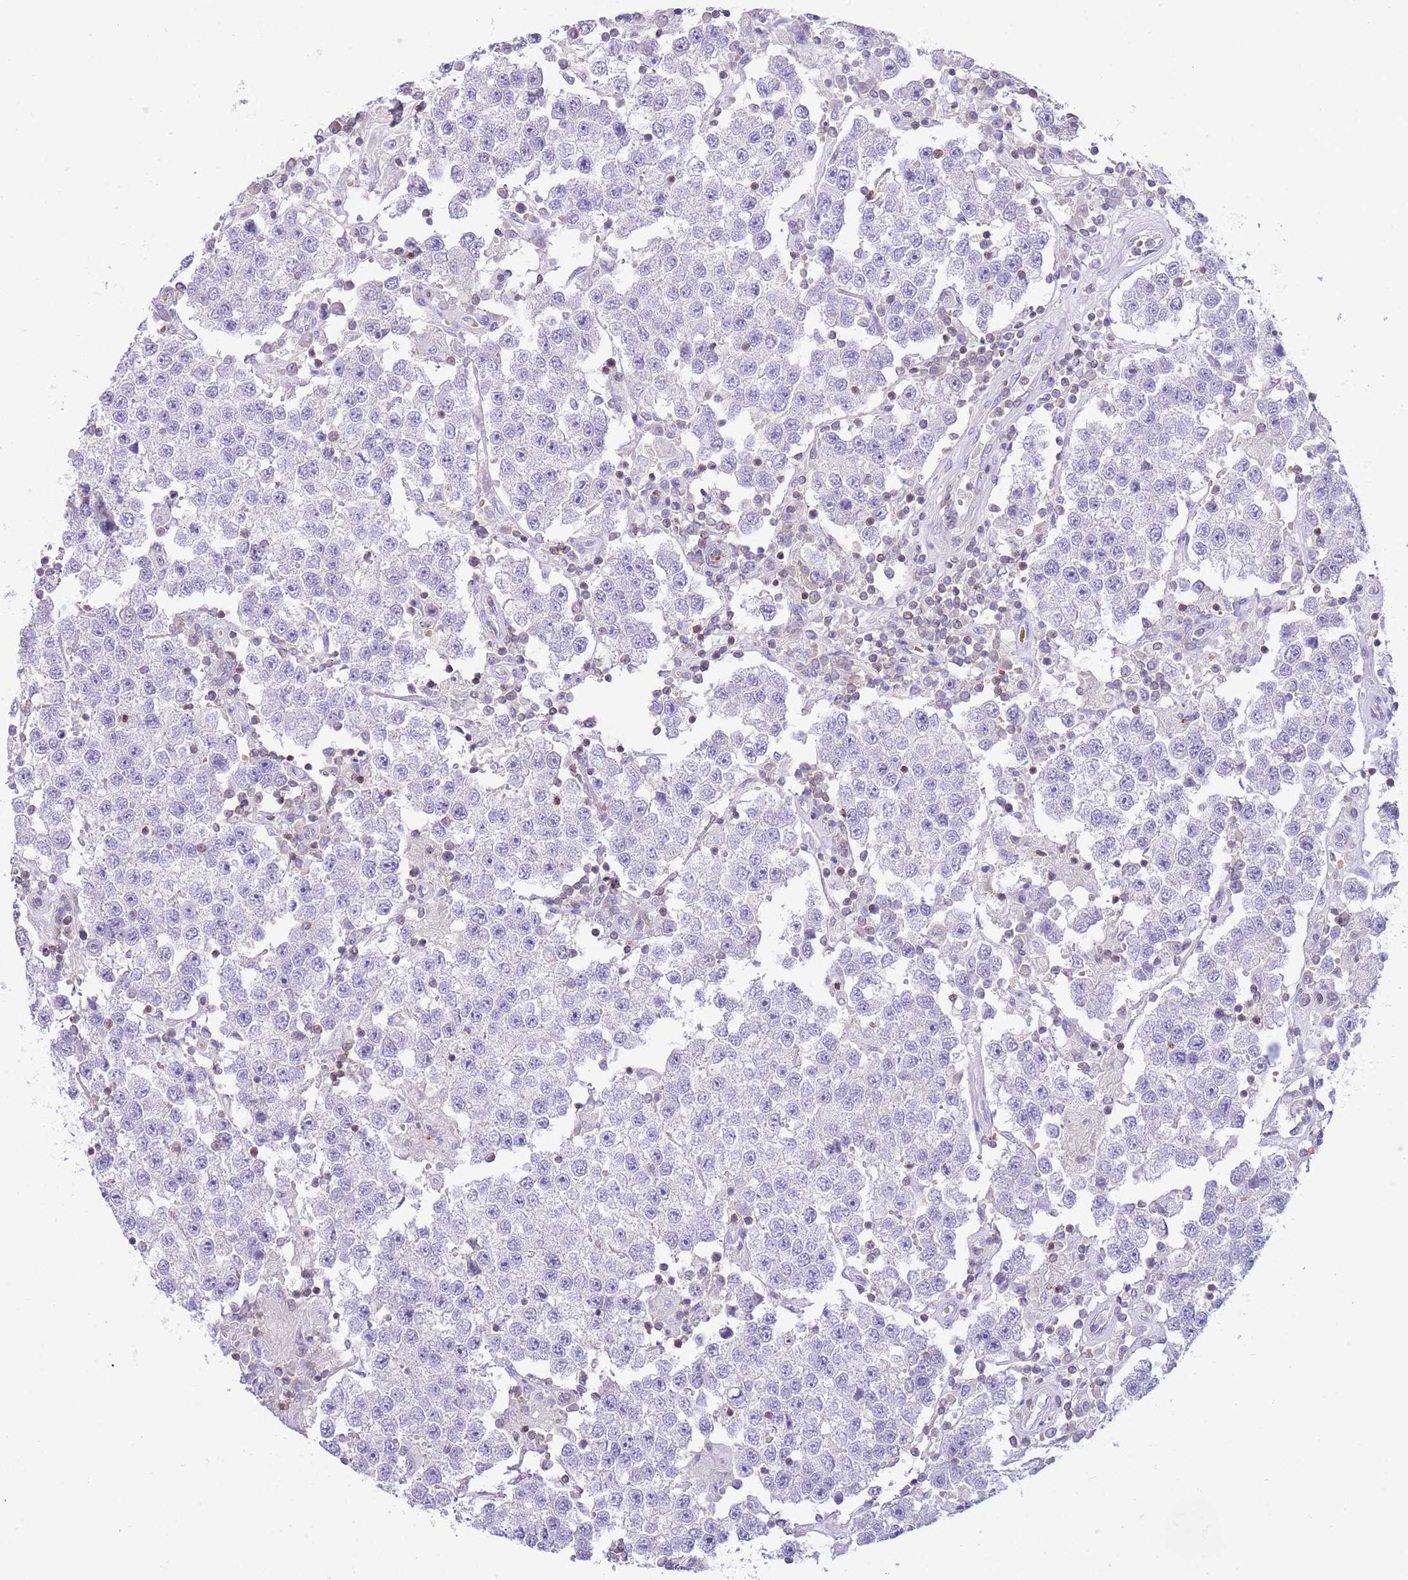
{"staining": {"intensity": "negative", "quantity": "none", "location": "none"}, "tissue": "testis cancer", "cell_type": "Tumor cells", "image_type": "cancer", "snomed": [{"axis": "morphology", "description": "Seminoma, NOS"}, {"axis": "topography", "description": "Testis"}], "caption": "Immunohistochemistry (IHC) histopathology image of neoplastic tissue: testis seminoma stained with DAB demonstrates no significant protein staining in tumor cells.", "gene": "OR4Q3", "patient": {"sex": "male", "age": 37}}